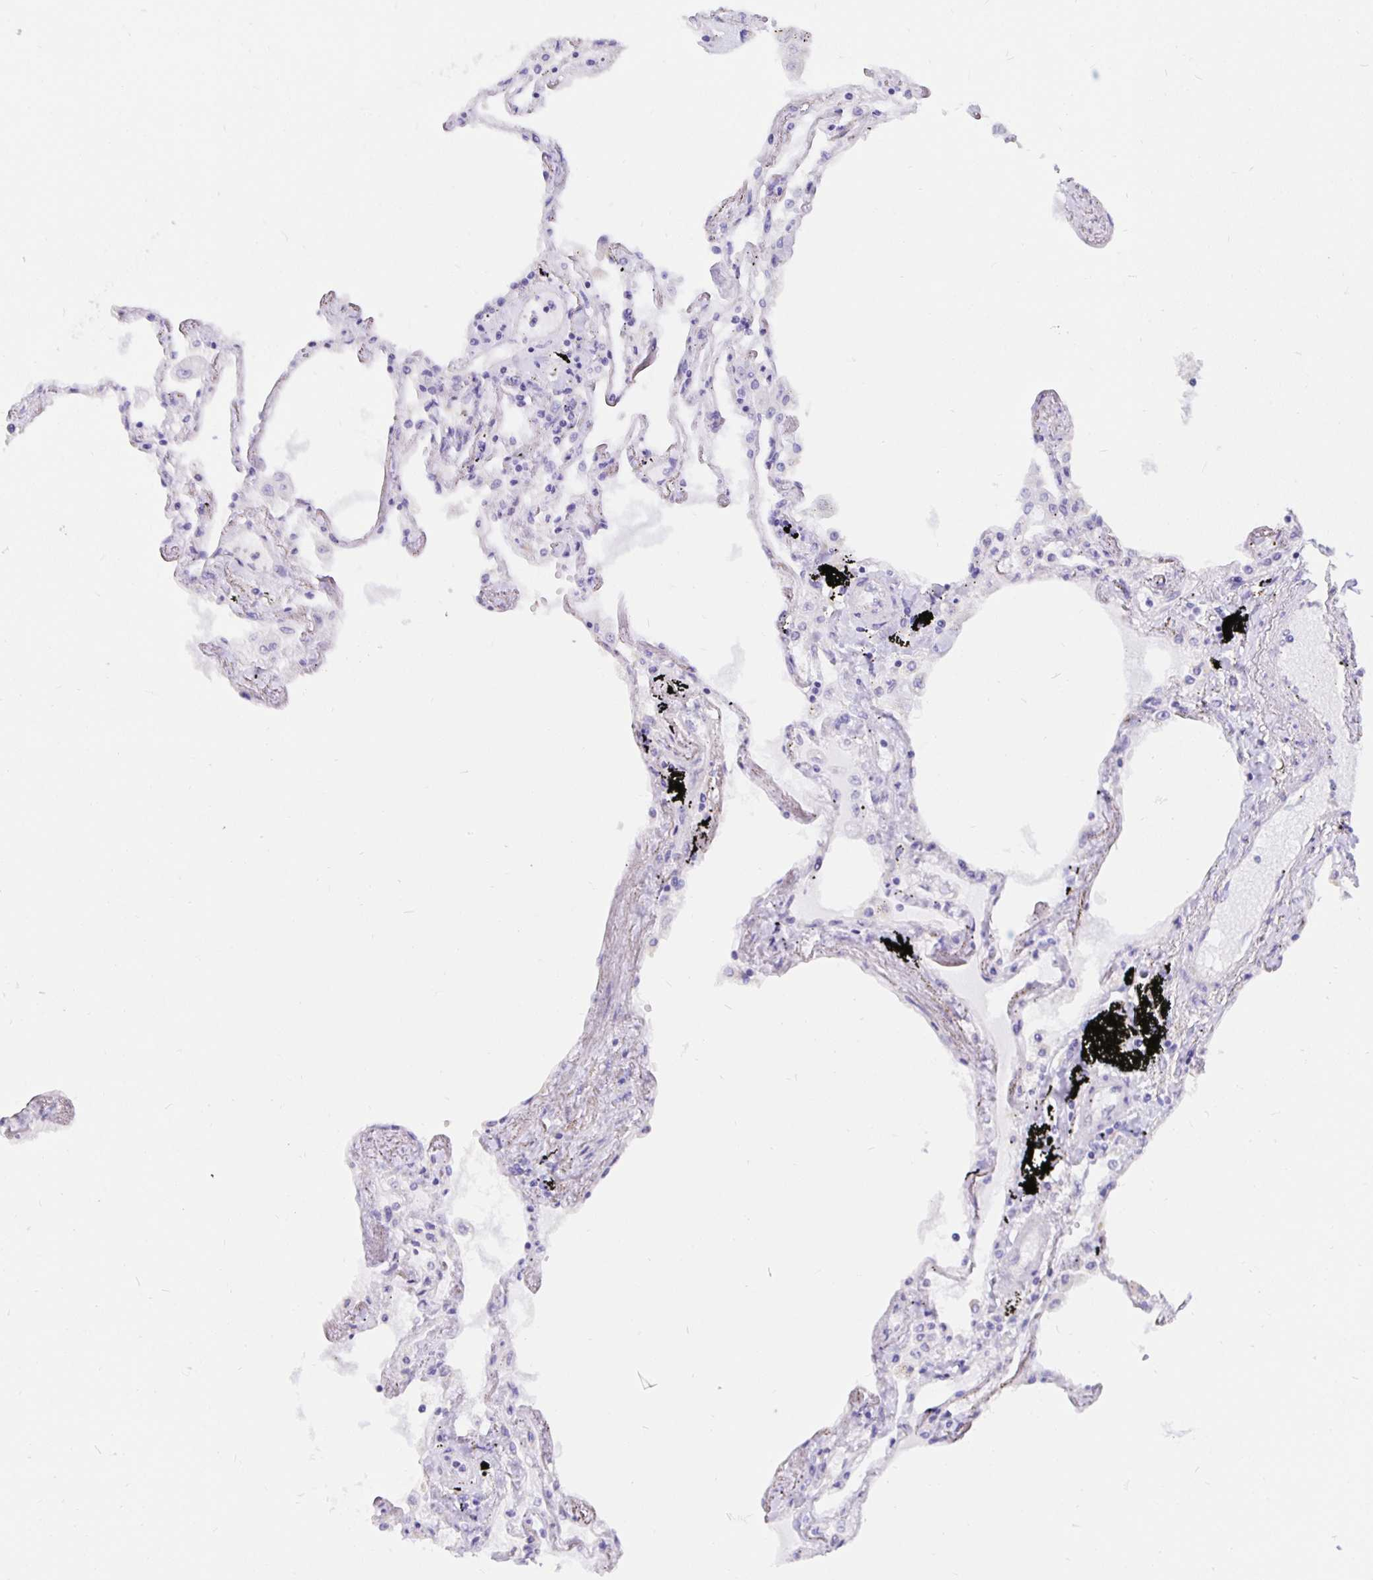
{"staining": {"intensity": "negative", "quantity": "none", "location": "none"}, "tissue": "lung", "cell_type": "Alveolar cells", "image_type": "normal", "snomed": [{"axis": "morphology", "description": "Normal tissue, NOS"}, {"axis": "morphology", "description": "Adenocarcinoma, NOS"}, {"axis": "topography", "description": "Cartilage tissue"}, {"axis": "topography", "description": "Lung"}], "caption": "Benign lung was stained to show a protein in brown. There is no significant staining in alveolar cells.", "gene": "DNAI2", "patient": {"sex": "female", "age": 67}}